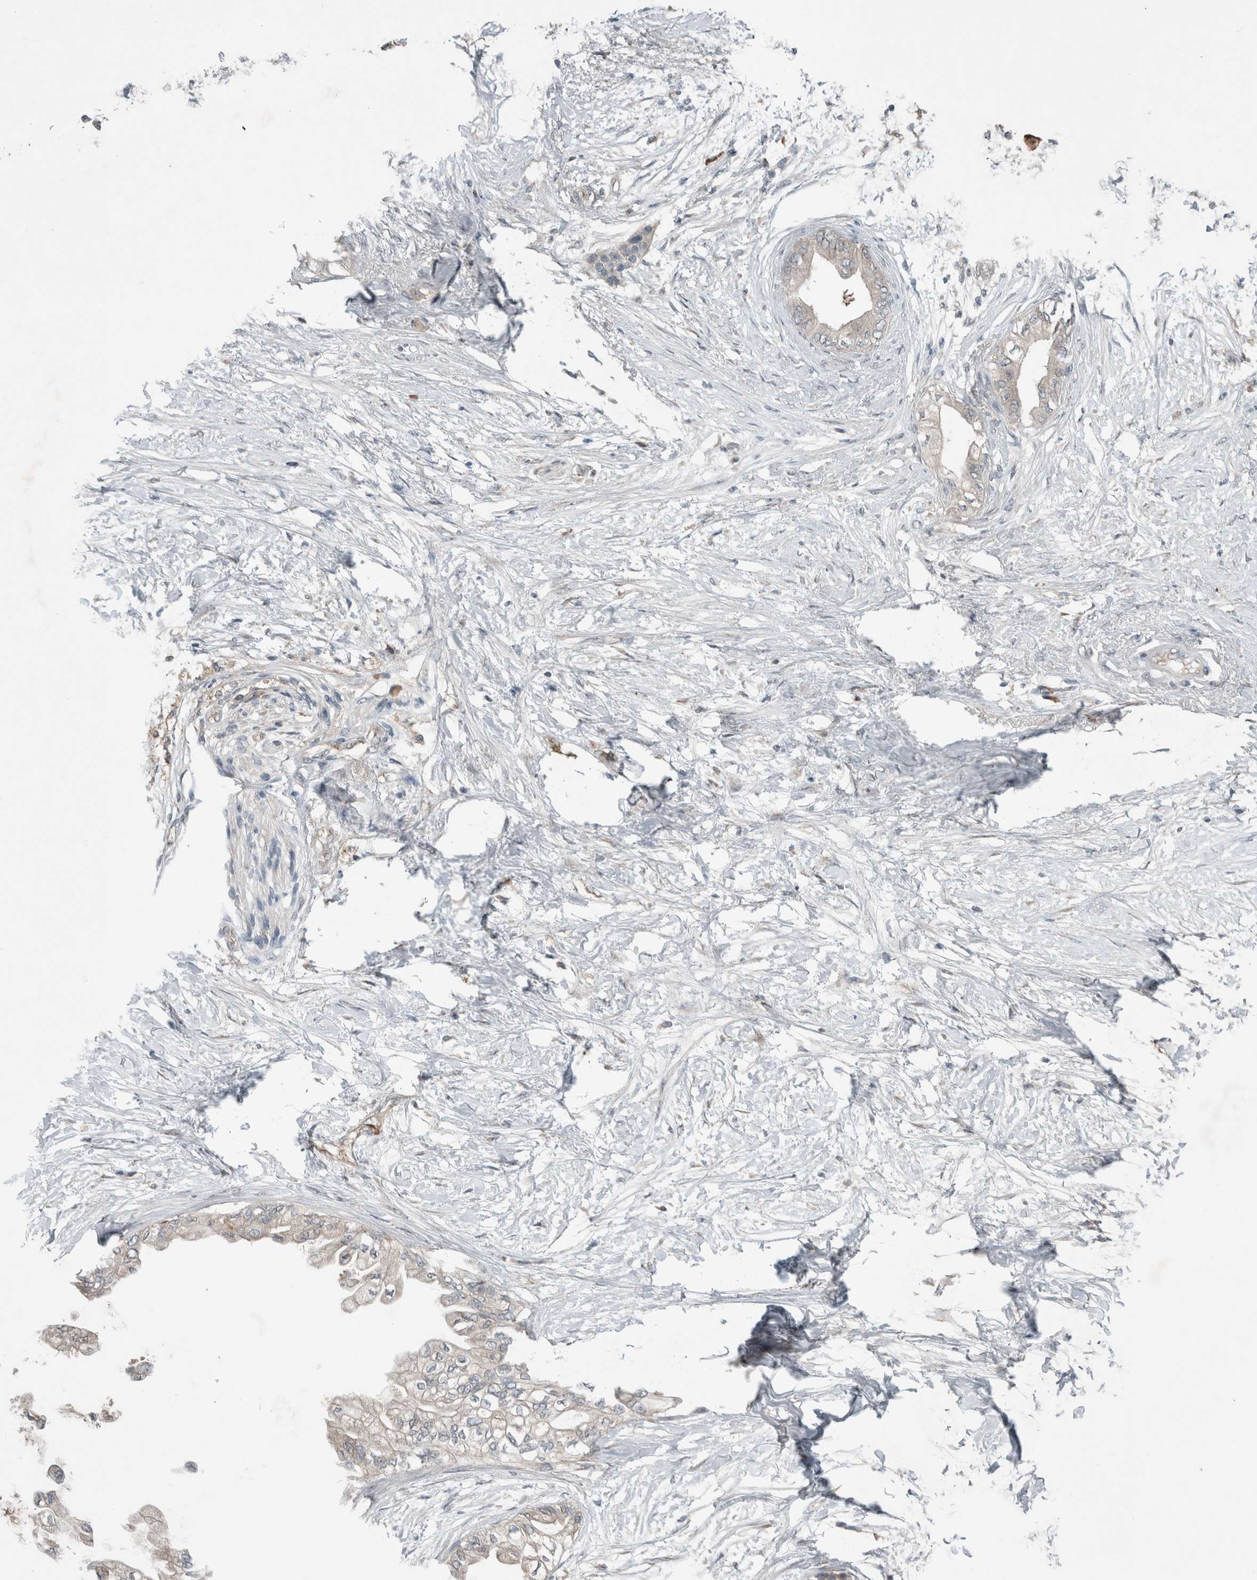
{"staining": {"intensity": "negative", "quantity": "none", "location": "none"}, "tissue": "pancreatic cancer", "cell_type": "Tumor cells", "image_type": "cancer", "snomed": [{"axis": "morphology", "description": "Normal tissue, NOS"}, {"axis": "morphology", "description": "Adenocarcinoma, NOS"}, {"axis": "topography", "description": "Pancreas"}, {"axis": "topography", "description": "Duodenum"}], "caption": "High power microscopy photomicrograph of an immunohistochemistry histopathology image of pancreatic adenocarcinoma, revealing no significant positivity in tumor cells. (Stains: DAB (3,3'-diaminobenzidine) IHC with hematoxylin counter stain, Microscopy: brightfield microscopy at high magnification).", "gene": "RALGDS", "patient": {"sex": "female", "age": 60}}